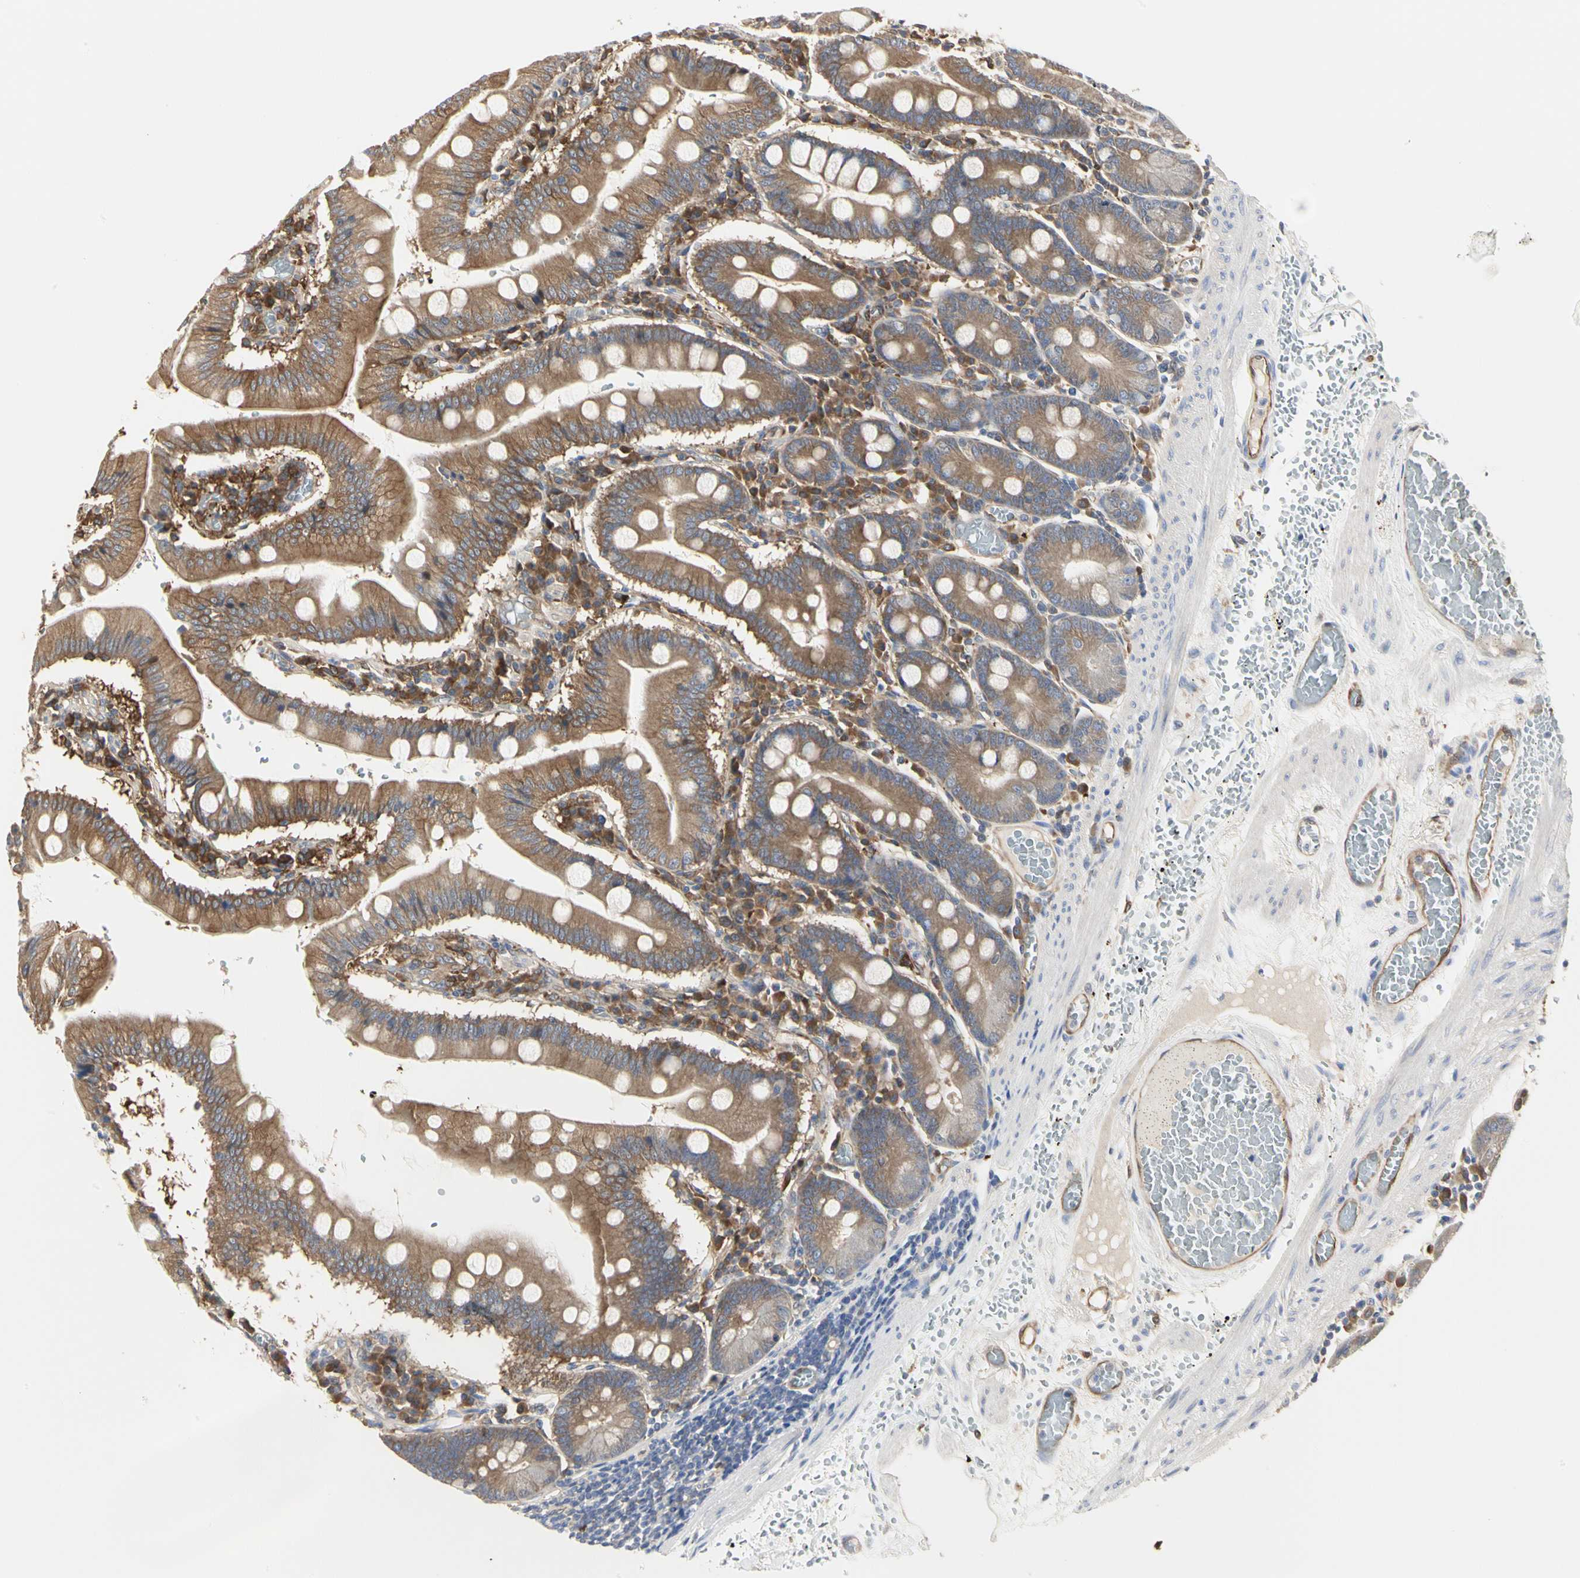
{"staining": {"intensity": "moderate", "quantity": ">75%", "location": "cytoplasmic/membranous"}, "tissue": "small intestine", "cell_type": "Glandular cells", "image_type": "normal", "snomed": [{"axis": "morphology", "description": "Normal tissue, NOS"}, {"axis": "topography", "description": "Small intestine"}], "caption": "Moderate cytoplasmic/membranous expression for a protein is present in about >75% of glandular cells of unremarkable small intestine using immunohistochemistry.", "gene": "C3orf52", "patient": {"sex": "male", "age": 71}}